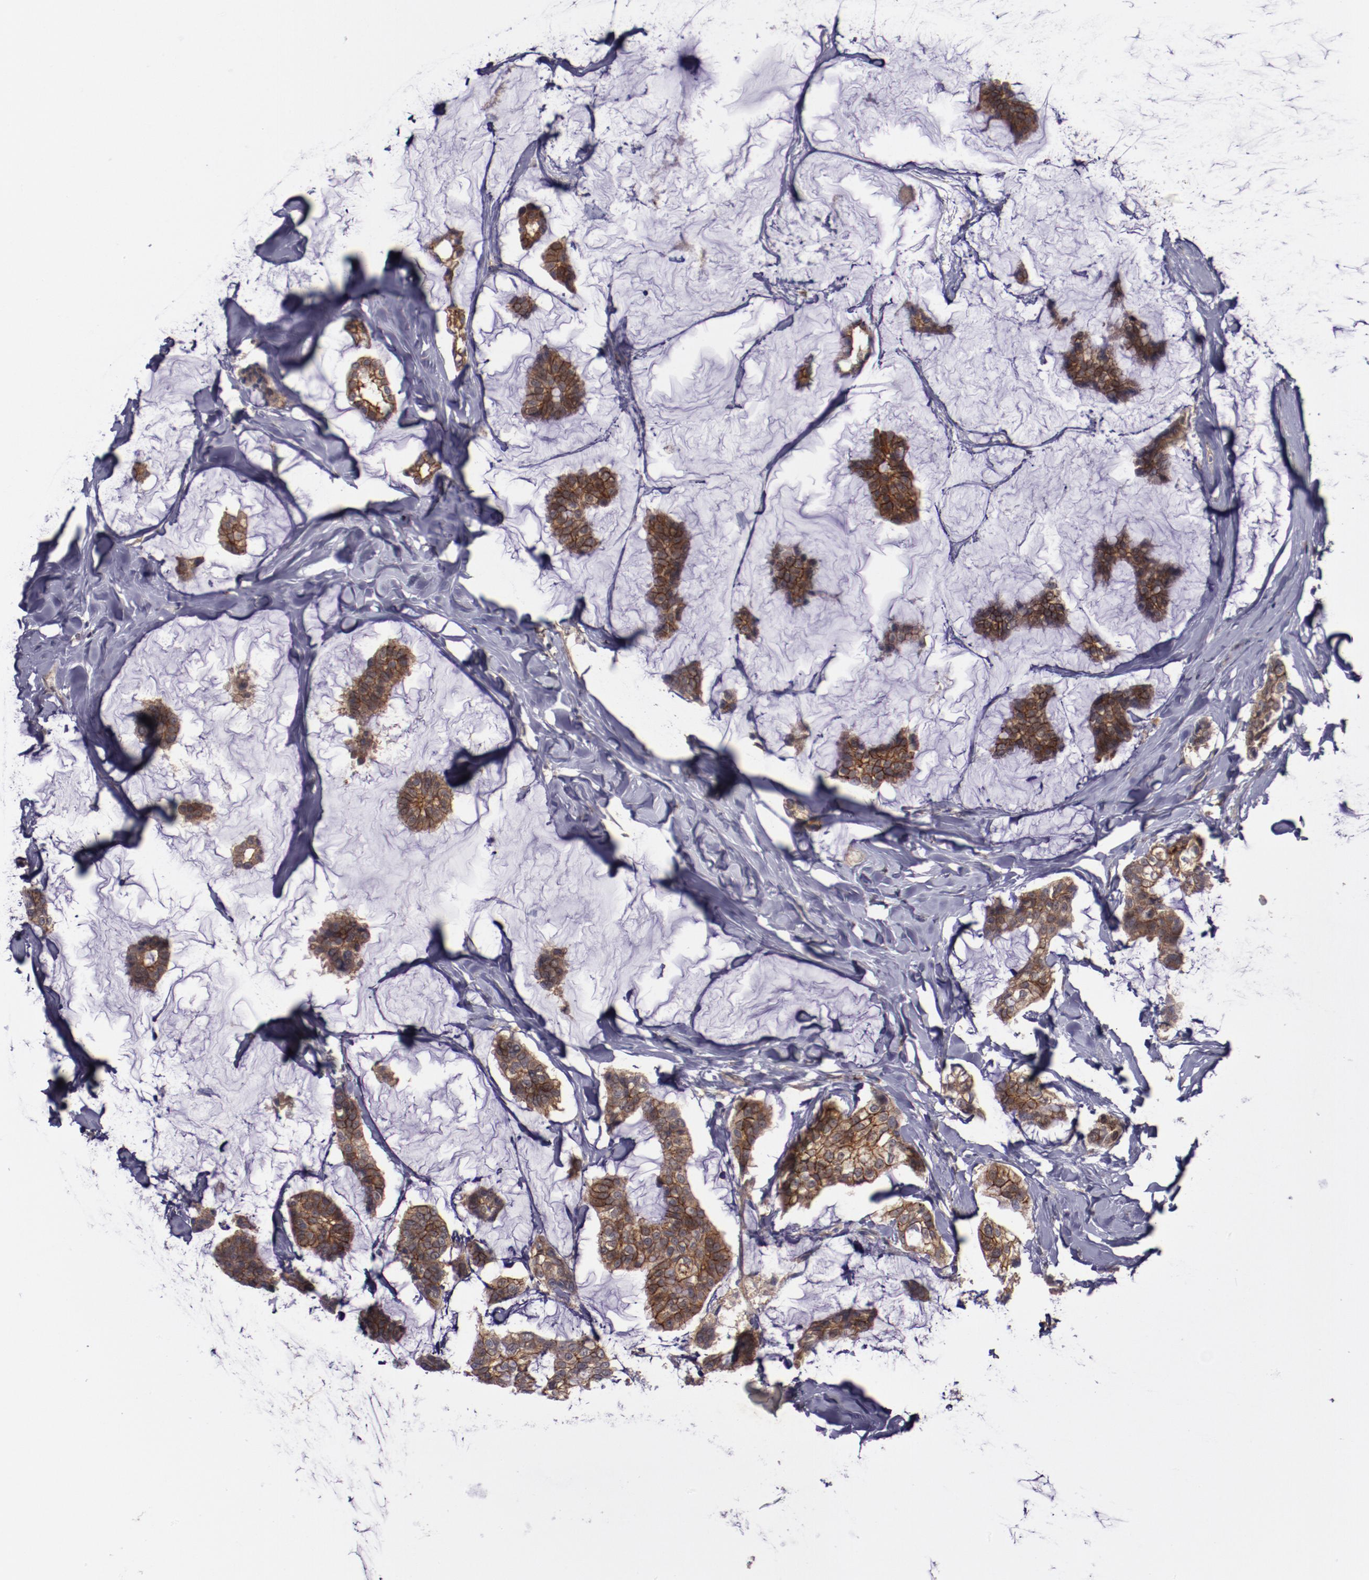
{"staining": {"intensity": "moderate", "quantity": ">75%", "location": "cytoplasmic/membranous"}, "tissue": "breast cancer", "cell_type": "Tumor cells", "image_type": "cancer", "snomed": [{"axis": "morphology", "description": "Duct carcinoma"}, {"axis": "topography", "description": "Breast"}], "caption": "IHC of human breast intraductal carcinoma demonstrates medium levels of moderate cytoplasmic/membranous expression in approximately >75% of tumor cells.", "gene": "FTSJ1", "patient": {"sex": "female", "age": 93}}